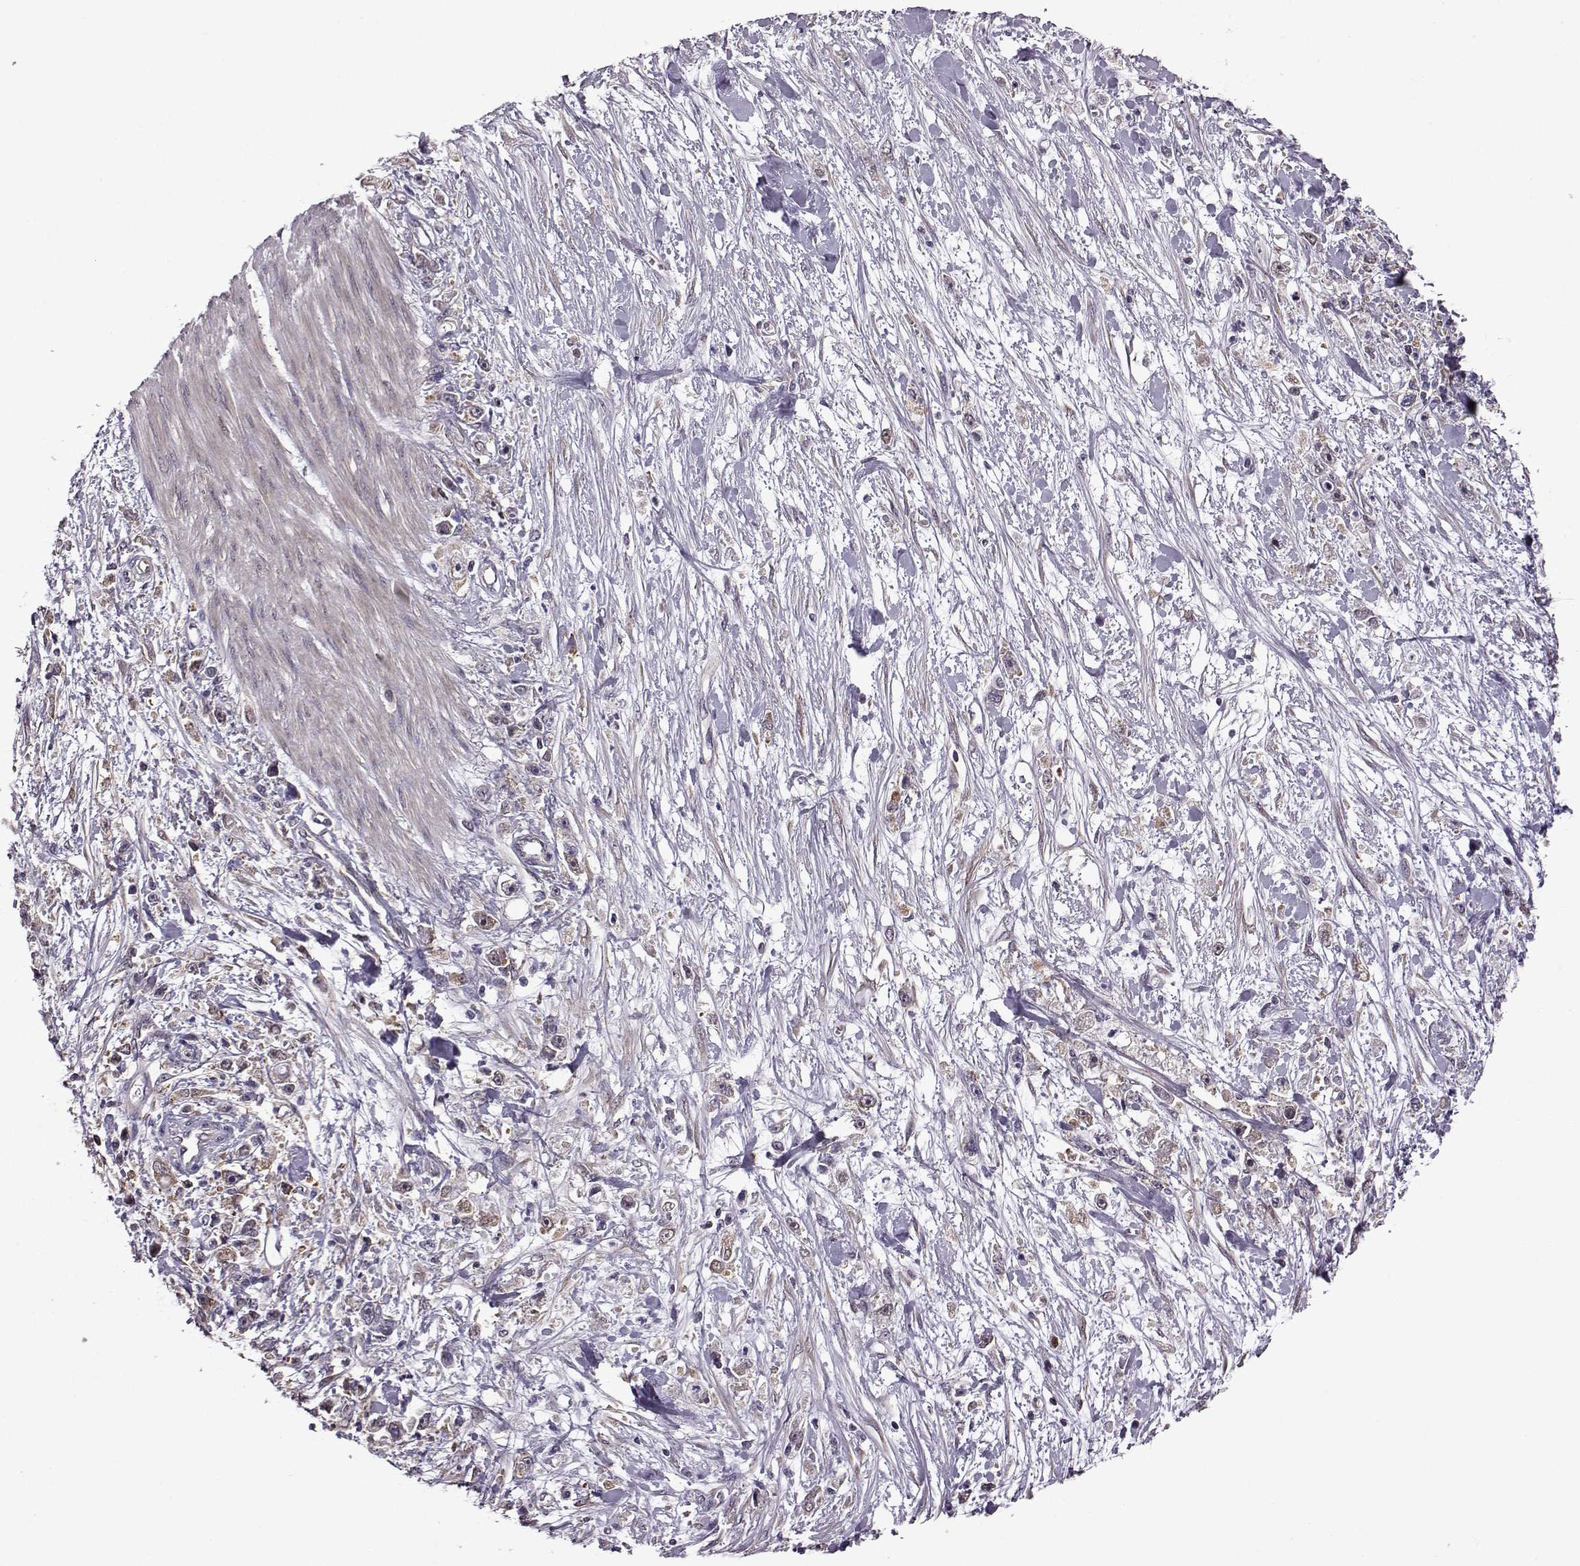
{"staining": {"intensity": "weak", "quantity": ">75%", "location": "cytoplasmic/membranous"}, "tissue": "stomach cancer", "cell_type": "Tumor cells", "image_type": "cancer", "snomed": [{"axis": "morphology", "description": "Adenocarcinoma, NOS"}, {"axis": "topography", "description": "Stomach"}], "caption": "This image reveals IHC staining of human stomach adenocarcinoma, with low weak cytoplasmic/membranous positivity in approximately >75% of tumor cells.", "gene": "URI1", "patient": {"sex": "female", "age": 59}}